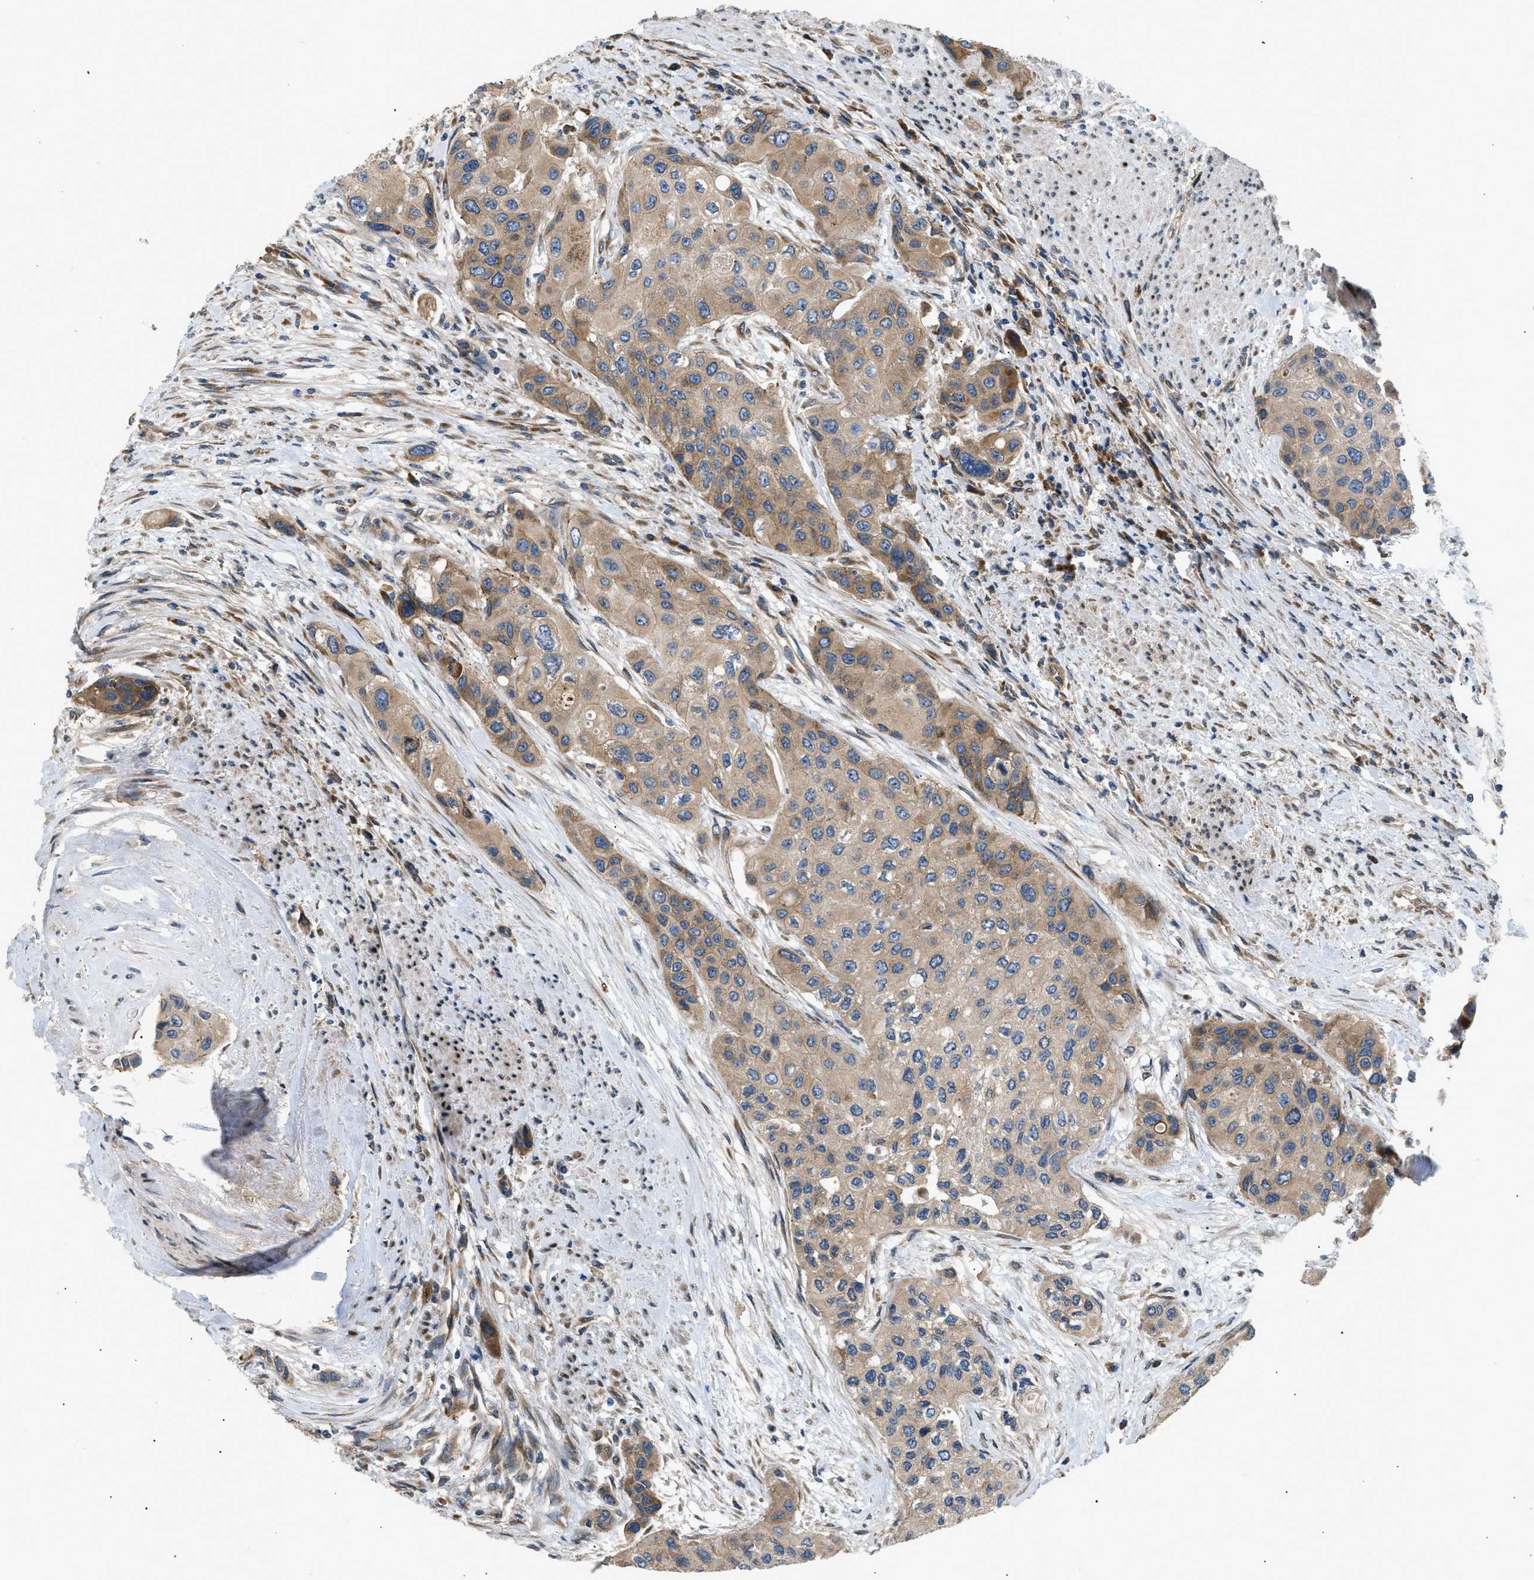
{"staining": {"intensity": "moderate", "quantity": ">75%", "location": "cytoplasmic/membranous"}, "tissue": "urothelial cancer", "cell_type": "Tumor cells", "image_type": "cancer", "snomed": [{"axis": "morphology", "description": "Urothelial carcinoma, High grade"}, {"axis": "topography", "description": "Urinary bladder"}], "caption": "A brown stain shows moderate cytoplasmic/membranous staining of a protein in high-grade urothelial carcinoma tumor cells. (DAB IHC, brown staining for protein, blue staining for nuclei).", "gene": "LYSMD3", "patient": {"sex": "female", "age": 56}}